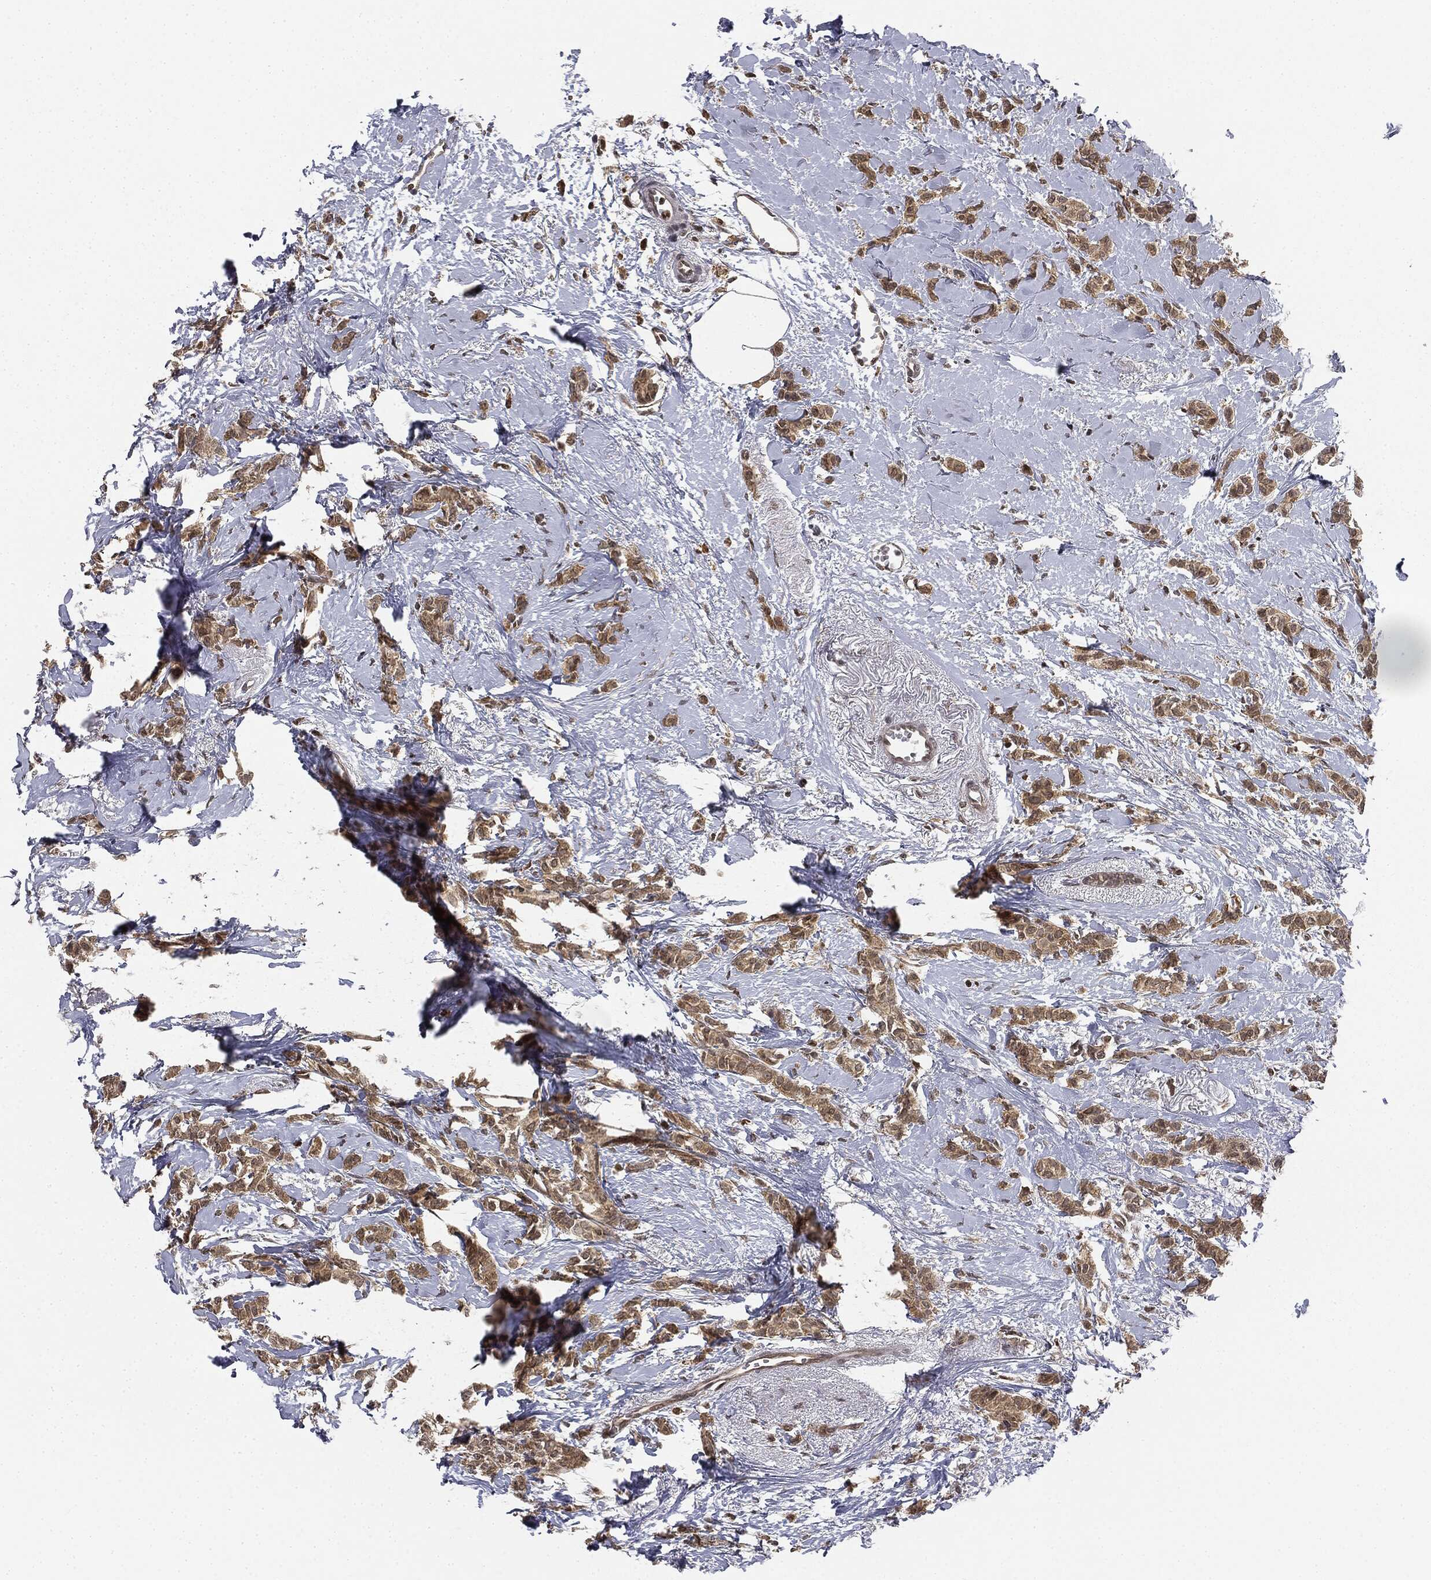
{"staining": {"intensity": "moderate", "quantity": ">75%", "location": "cytoplasmic/membranous"}, "tissue": "breast cancer", "cell_type": "Tumor cells", "image_type": "cancer", "snomed": [{"axis": "morphology", "description": "Duct carcinoma"}, {"axis": "topography", "description": "Breast"}], "caption": "A photomicrograph showing moderate cytoplasmic/membranous positivity in approximately >75% of tumor cells in breast cancer, as visualized by brown immunohistochemical staining.", "gene": "TBC1D22A", "patient": {"sex": "female", "age": 85}}